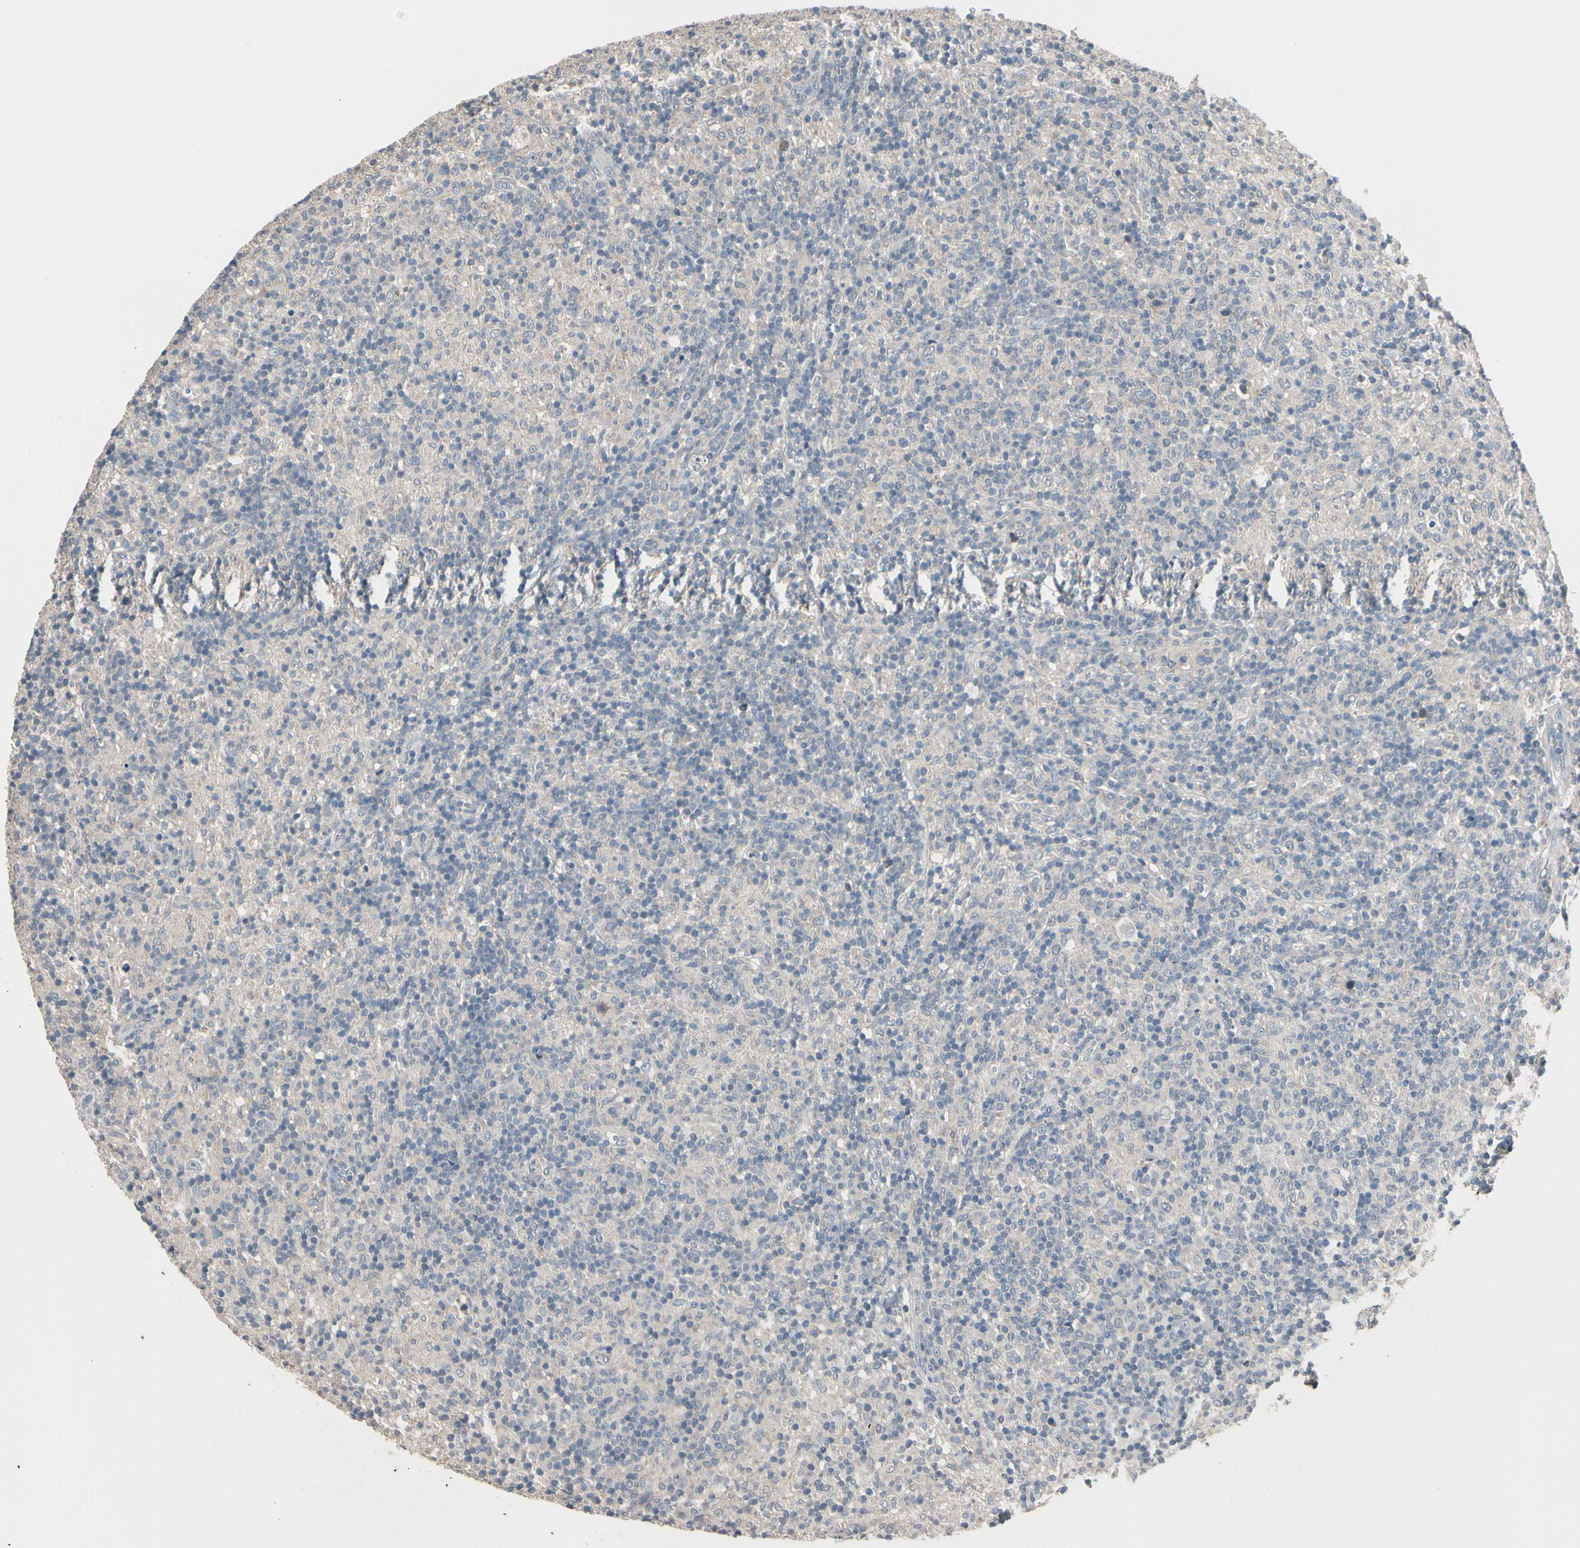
{"staining": {"intensity": "negative", "quantity": "none", "location": "none"}, "tissue": "lymphoma", "cell_type": "Tumor cells", "image_type": "cancer", "snomed": [{"axis": "morphology", "description": "Hodgkin's disease, NOS"}, {"axis": "topography", "description": "Lymph node"}], "caption": "Immunohistochemical staining of Hodgkin's disease demonstrates no significant staining in tumor cells.", "gene": "SV2A", "patient": {"sex": "male", "age": 70}}